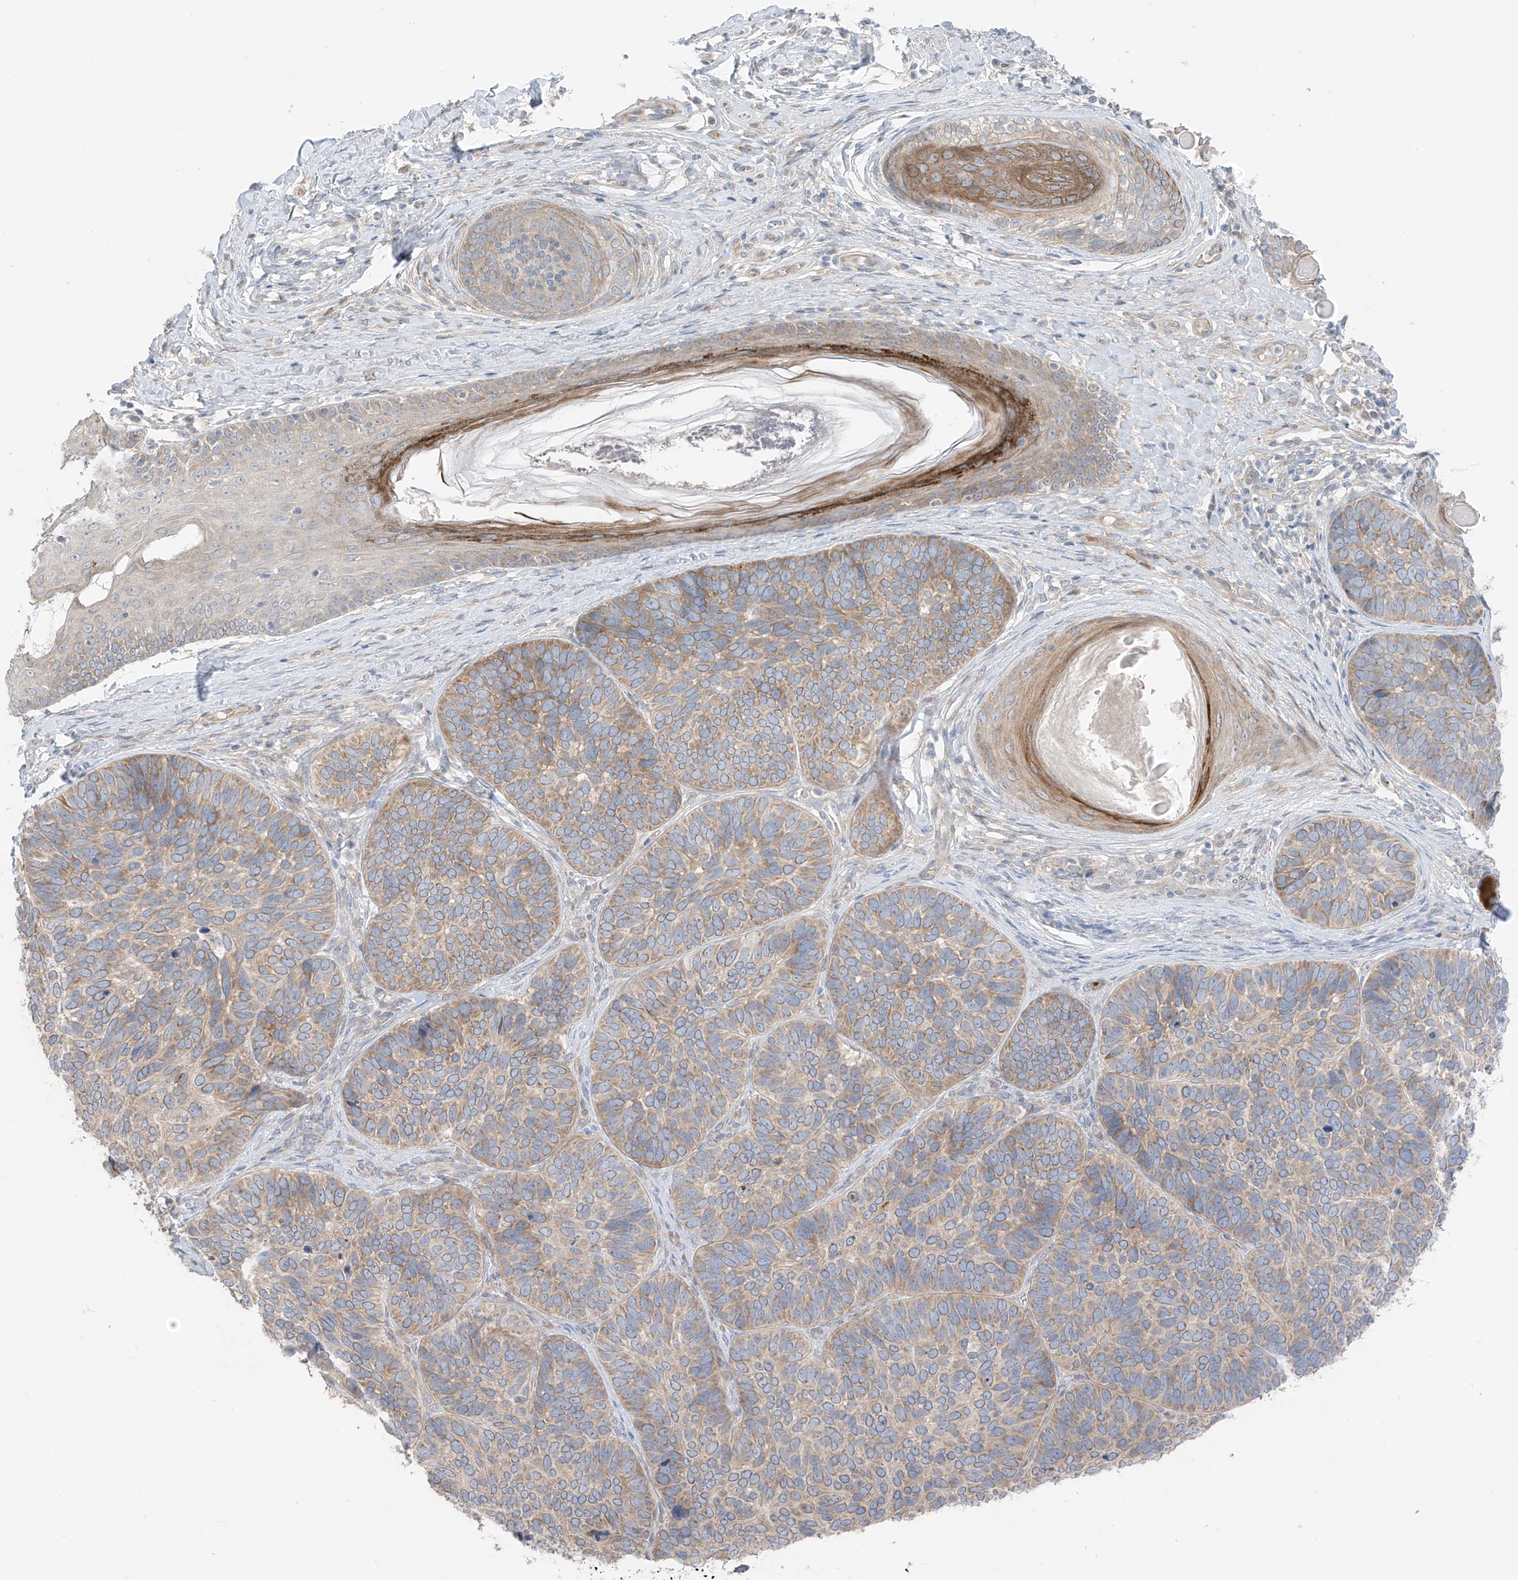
{"staining": {"intensity": "moderate", "quantity": ">75%", "location": "cytoplasmic/membranous"}, "tissue": "skin cancer", "cell_type": "Tumor cells", "image_type": "cancer", "snomed": [{"axis": "morphology", "description": "Basal cell carcinoma"}, {"axis": "topography", "description": "Skin"}], "caption": "Brown immunohistochemical staining in human skin cancer displays moderate cytoplasmic/membranous expression in approximately >75% of tumor cells.", "gene": "NALCN", "patient": {"sex": "male", "age": 62}}